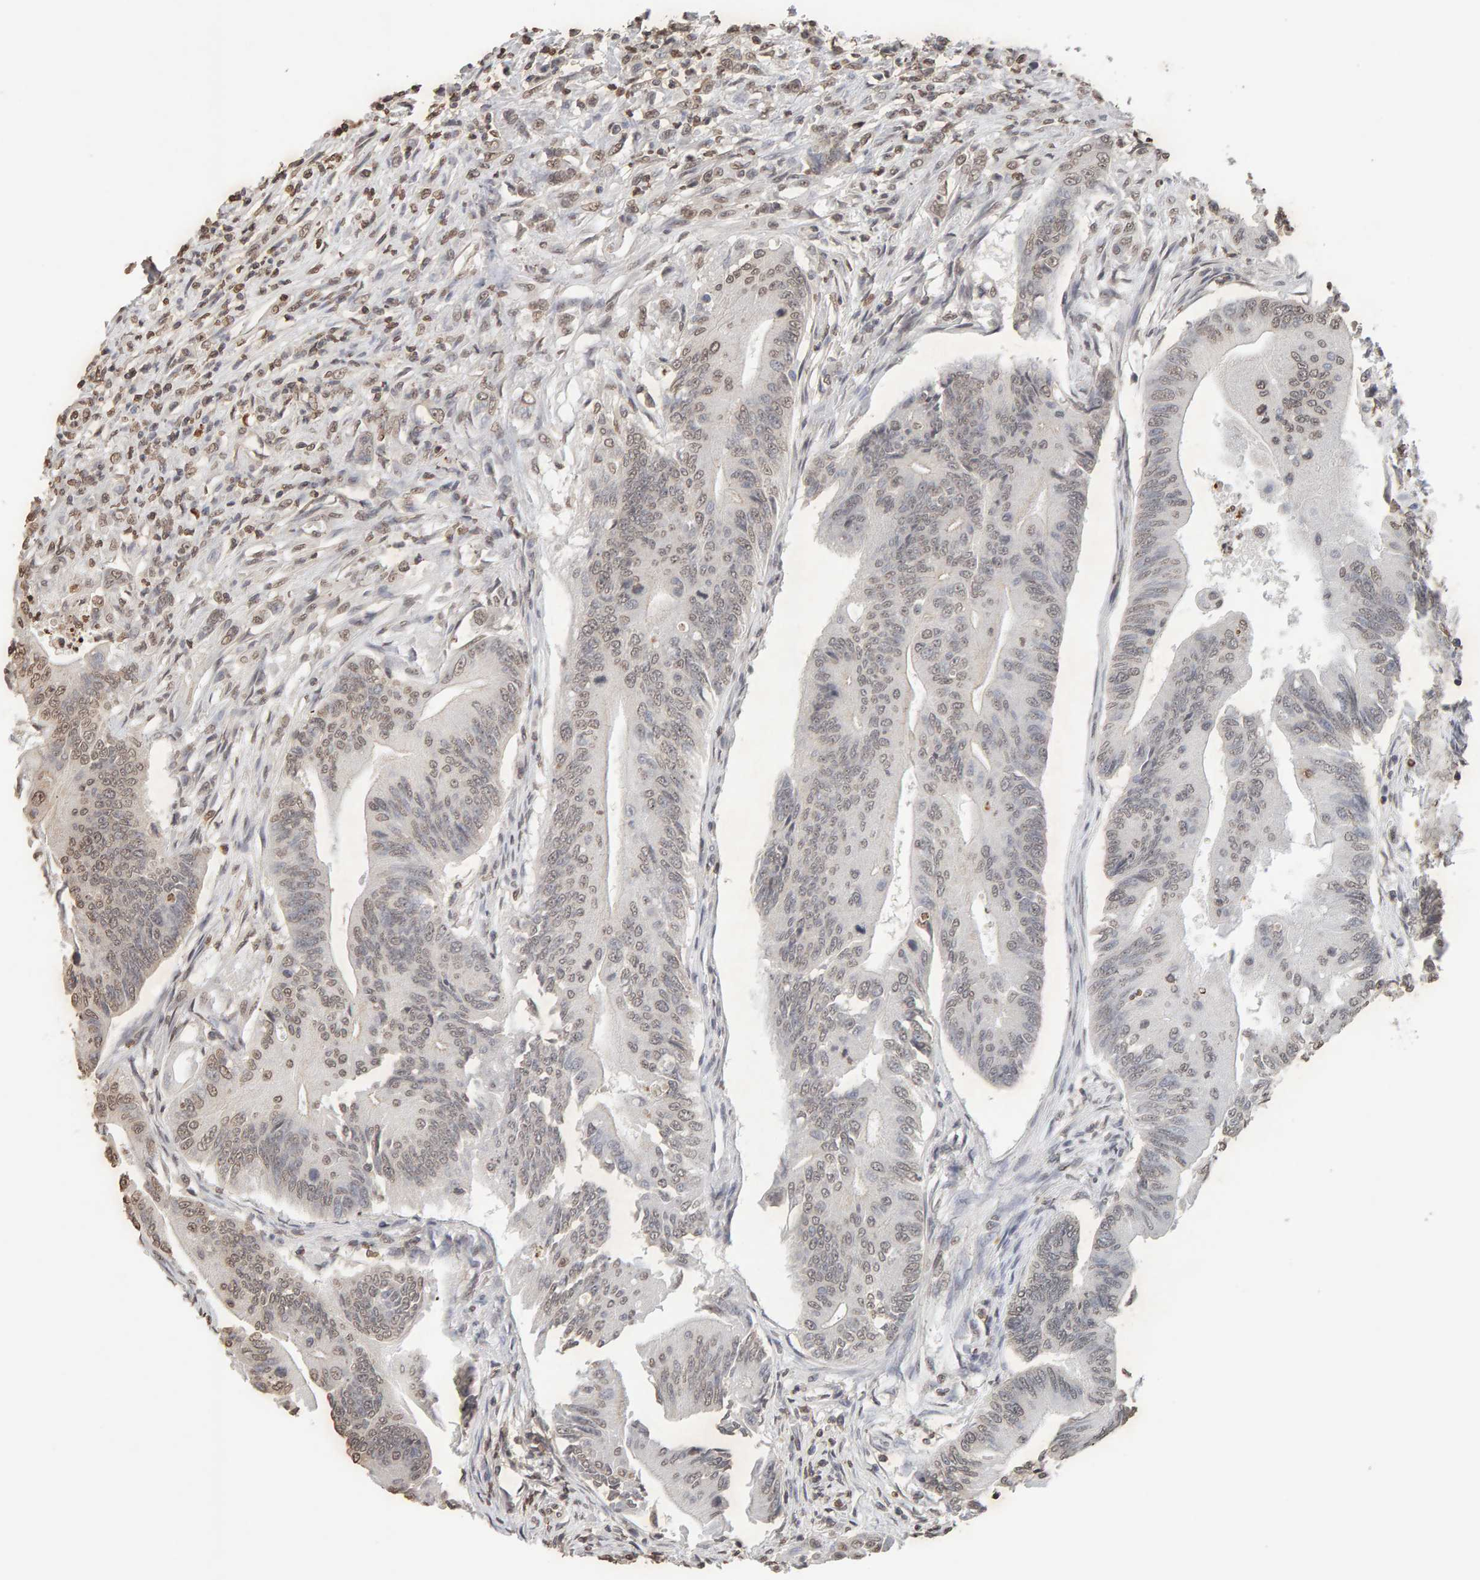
{"staining": {"intensity": "weak", "quantity": "<25%", "location": "nuclear"}, "tissue": "colorectal cancer", "cell_type": "Tumor cells", "image_type": "cancer", "snomed": [{"axis": "morphology", "description": "Adenoma, NOS"}, {"axis": "morphology", "description": "Adenocarcinoma, NOS"}, {"axis": "topography", "description": "Colon"}], "caption": "Protein analysis of colorectal cancer (adenoma) demonstrates no significant staining in tumor cells.", "gene": "DNAJB5", "patient": {"sex": "male", "age": 79}}